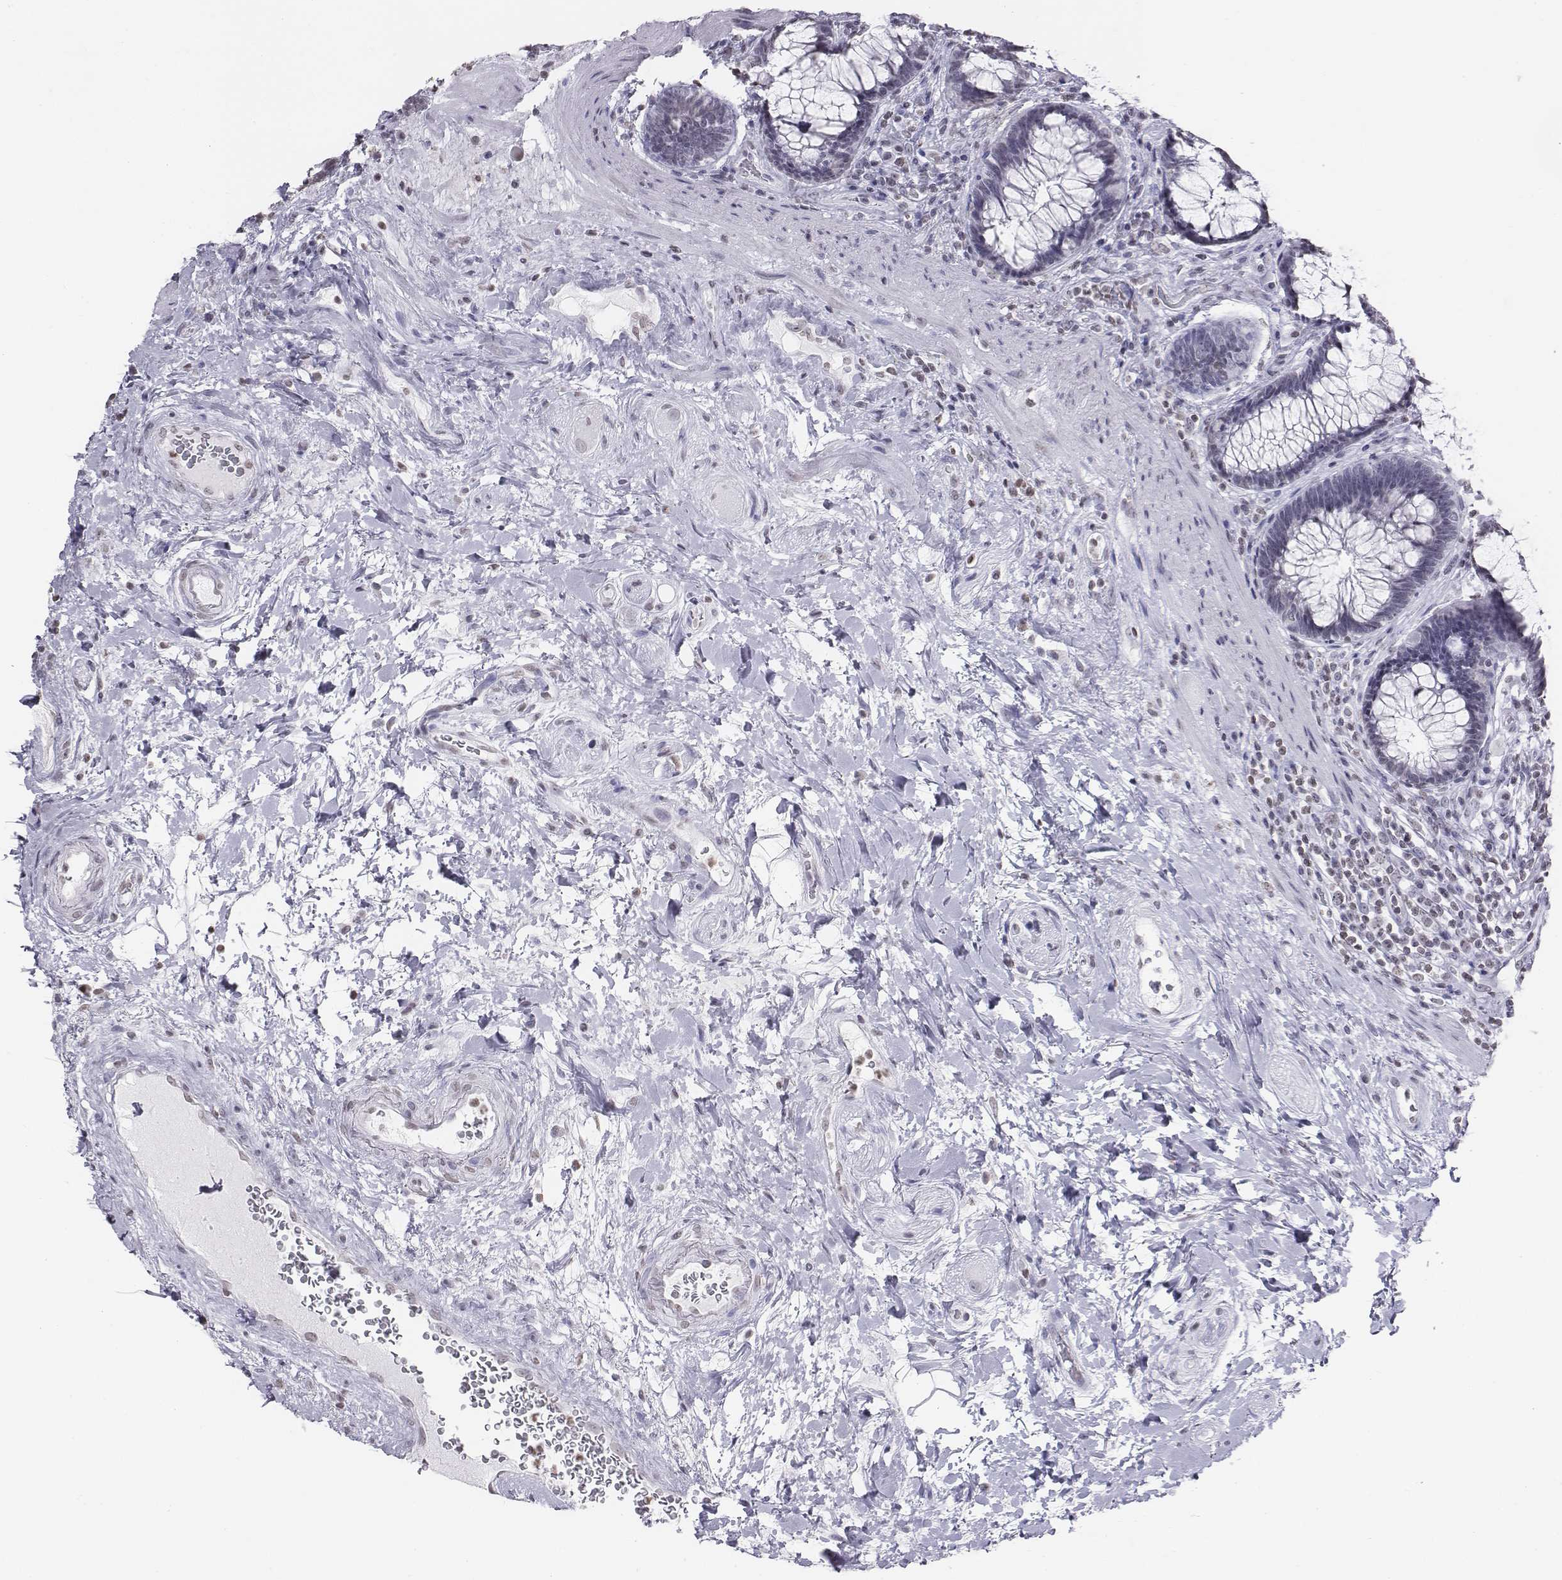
{"staining": {"intensity": "negative", "quantity": "none", "location": "none"}, "tissue": "rectum", "cell_type": "Glandular cells", "image_type": "normal", "snomed": [{"axis": "morphology", "description": "Normal tissue, NOS"}, {"axis": "topography", "description": "Rectum"}], "caption": "This is an immunohistochemistry histopathology image of normal rectum. There is no positivity in glandular cells.", "gene": "BARHL1", "patient": {"sex": "male", "age": 72}}